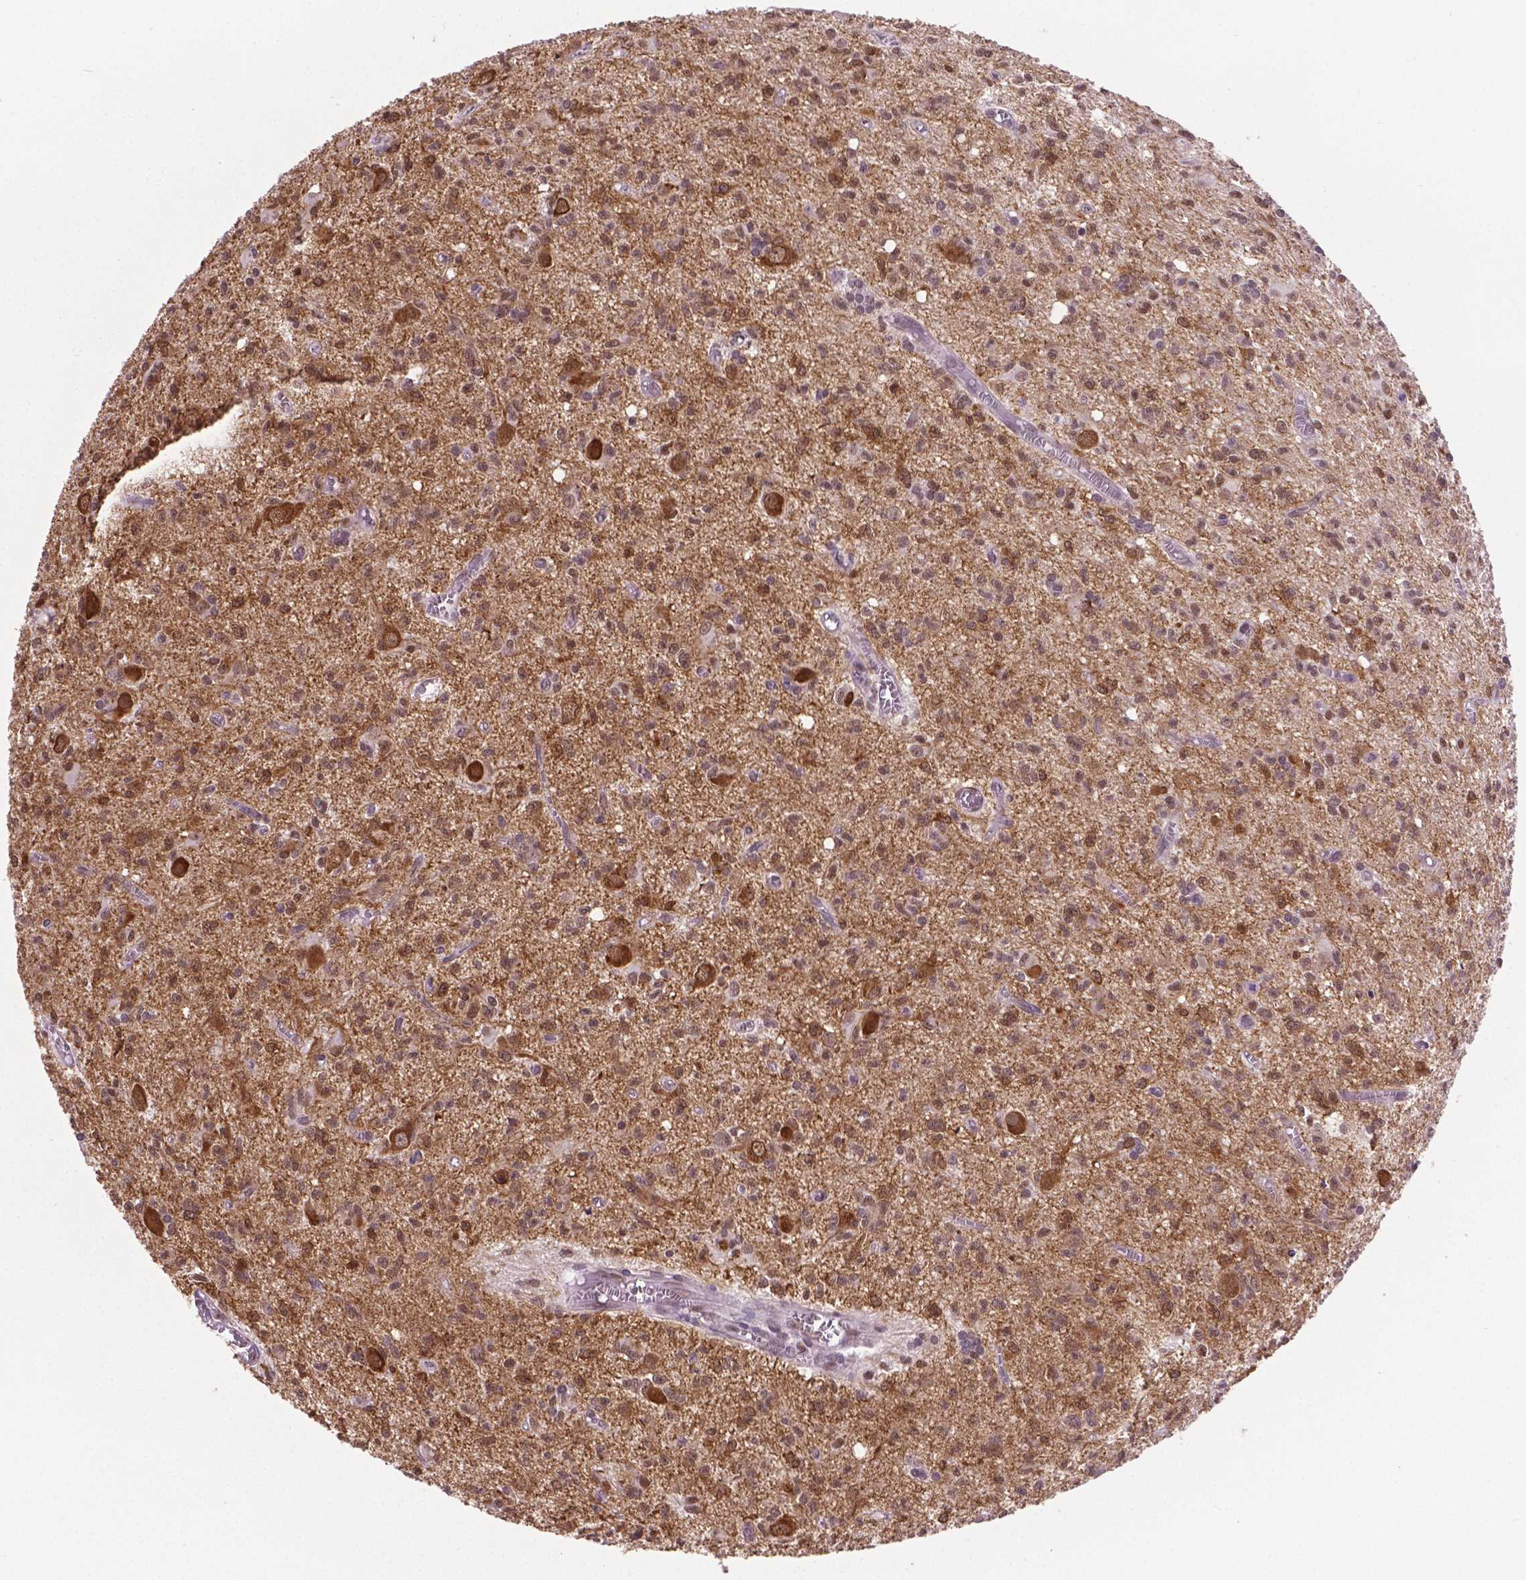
{"staining": {"intensity": "moderate", "quantity": "<25%", "location": "cytoplasmic/membranous"}, "tissue": "glioma", "cell_type": "Tumor cells", "image_type": "cancer", "snomed": [{"axis": "morphology", "description": "Glioma, malignant, Low grade"}, {"axis": "topography", "description": "Brain"}], "caption": "Malignant glioma (low-grade) tissue reveals moderate cytoplasmic/membranous positivity in approximately <25% of tumor cells", "gene": "ABI2", "patient": {"sex": "male", "age": 64}}